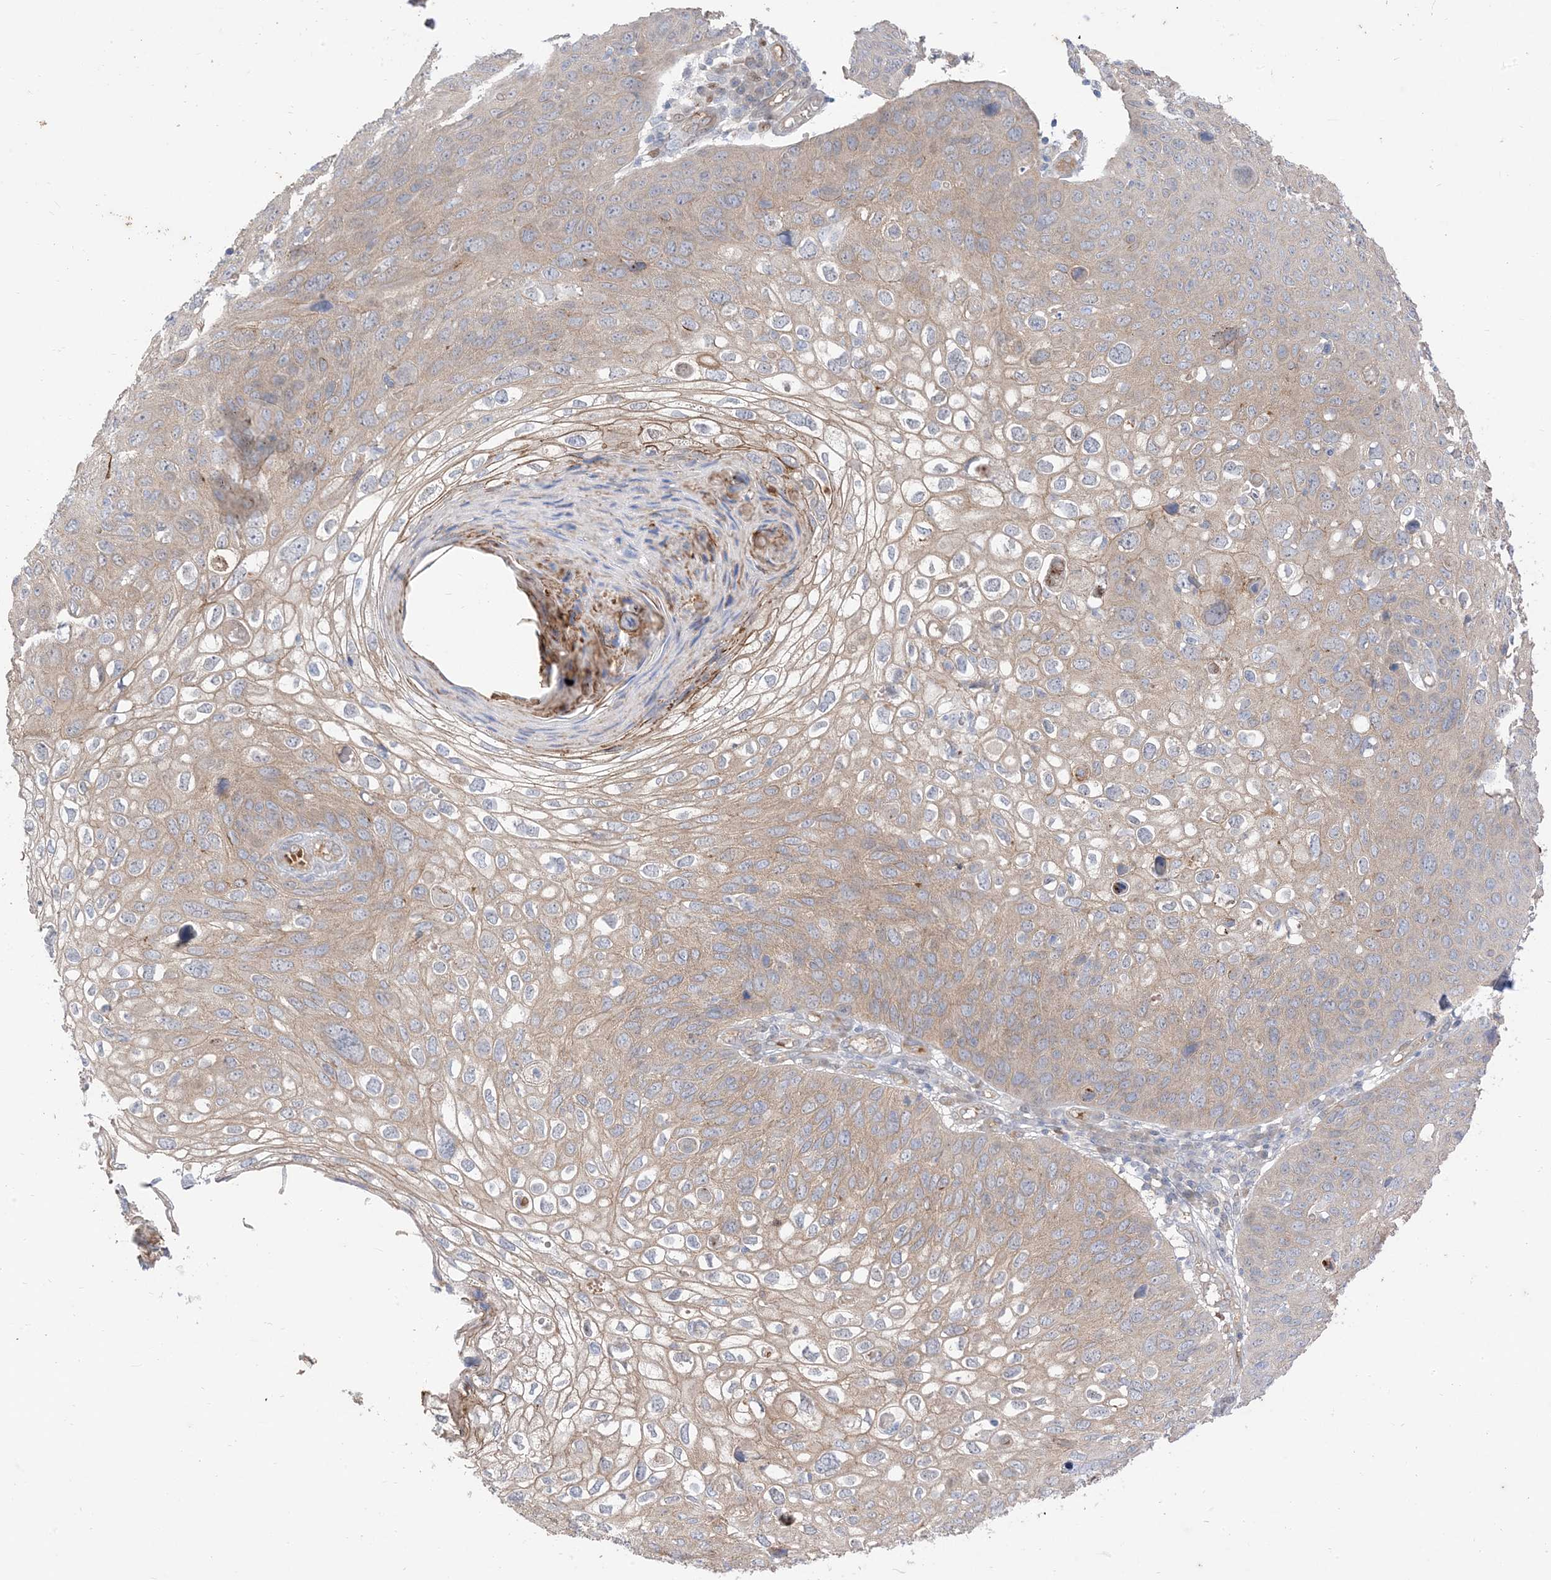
{"staining": {"intensity": "weak", "quantity": ">75%", "location": "cytoplasmic/membranous"}, "tissue": "skin cancer", "cell_type": "Tumor cells", "image_type": "cancer", "snomed": [{"axis": "morphology", "description": "Squamous cell carcinoma, NOS"}, {"axis": "topography", "description": "Skin"}], "caption": "The immunohistochemical stain labels weak cytoplasmic/membranous positivity in tumor cells of skin cancer tissue.", "gene": "RIN1", "patient": {"sex": "female", "age": 90}}